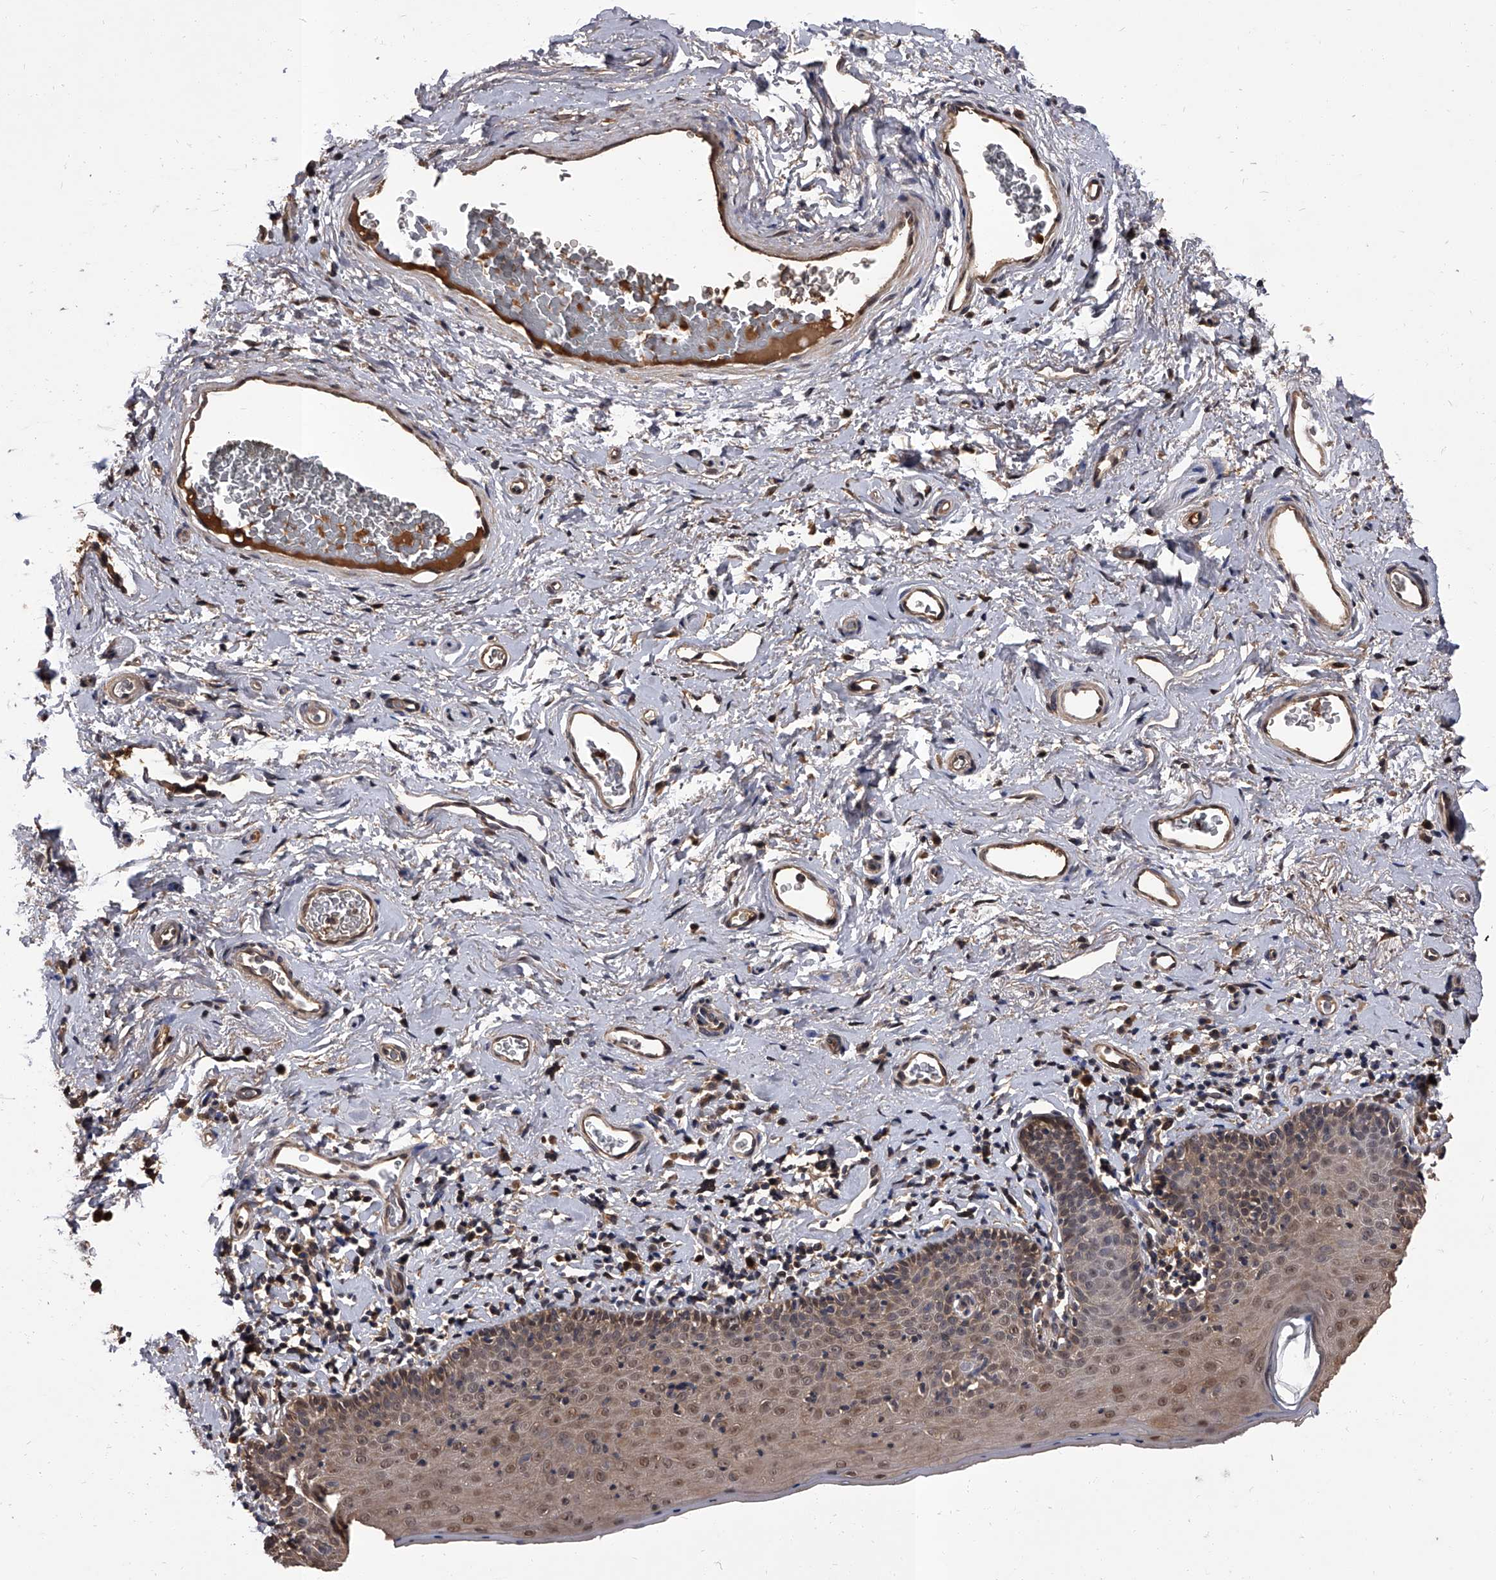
{"staining": {"intensity": "moderate", "quantity": ">75%", "location": "cytoplasmic/membranous,nuclear"}, "tissue": "skin", "cell_type": "Epidermal cells", "image_type": "normal", "snomed": [{"axis": "morphology", "description": "Normal tissue, NOS"}, {"axis": "topography", "description": "Vulva"}], "caption": "Immunohistochemistry micrograph of unremarkable human skin stained for a protein (brown), which exhibits medium levels of moderate cytoplasmic/membranous,nuclear positivity in about >75% of epidermal cells.", "gene": "SLC18B1", "patient": {"sex": "female", "age": 66}}